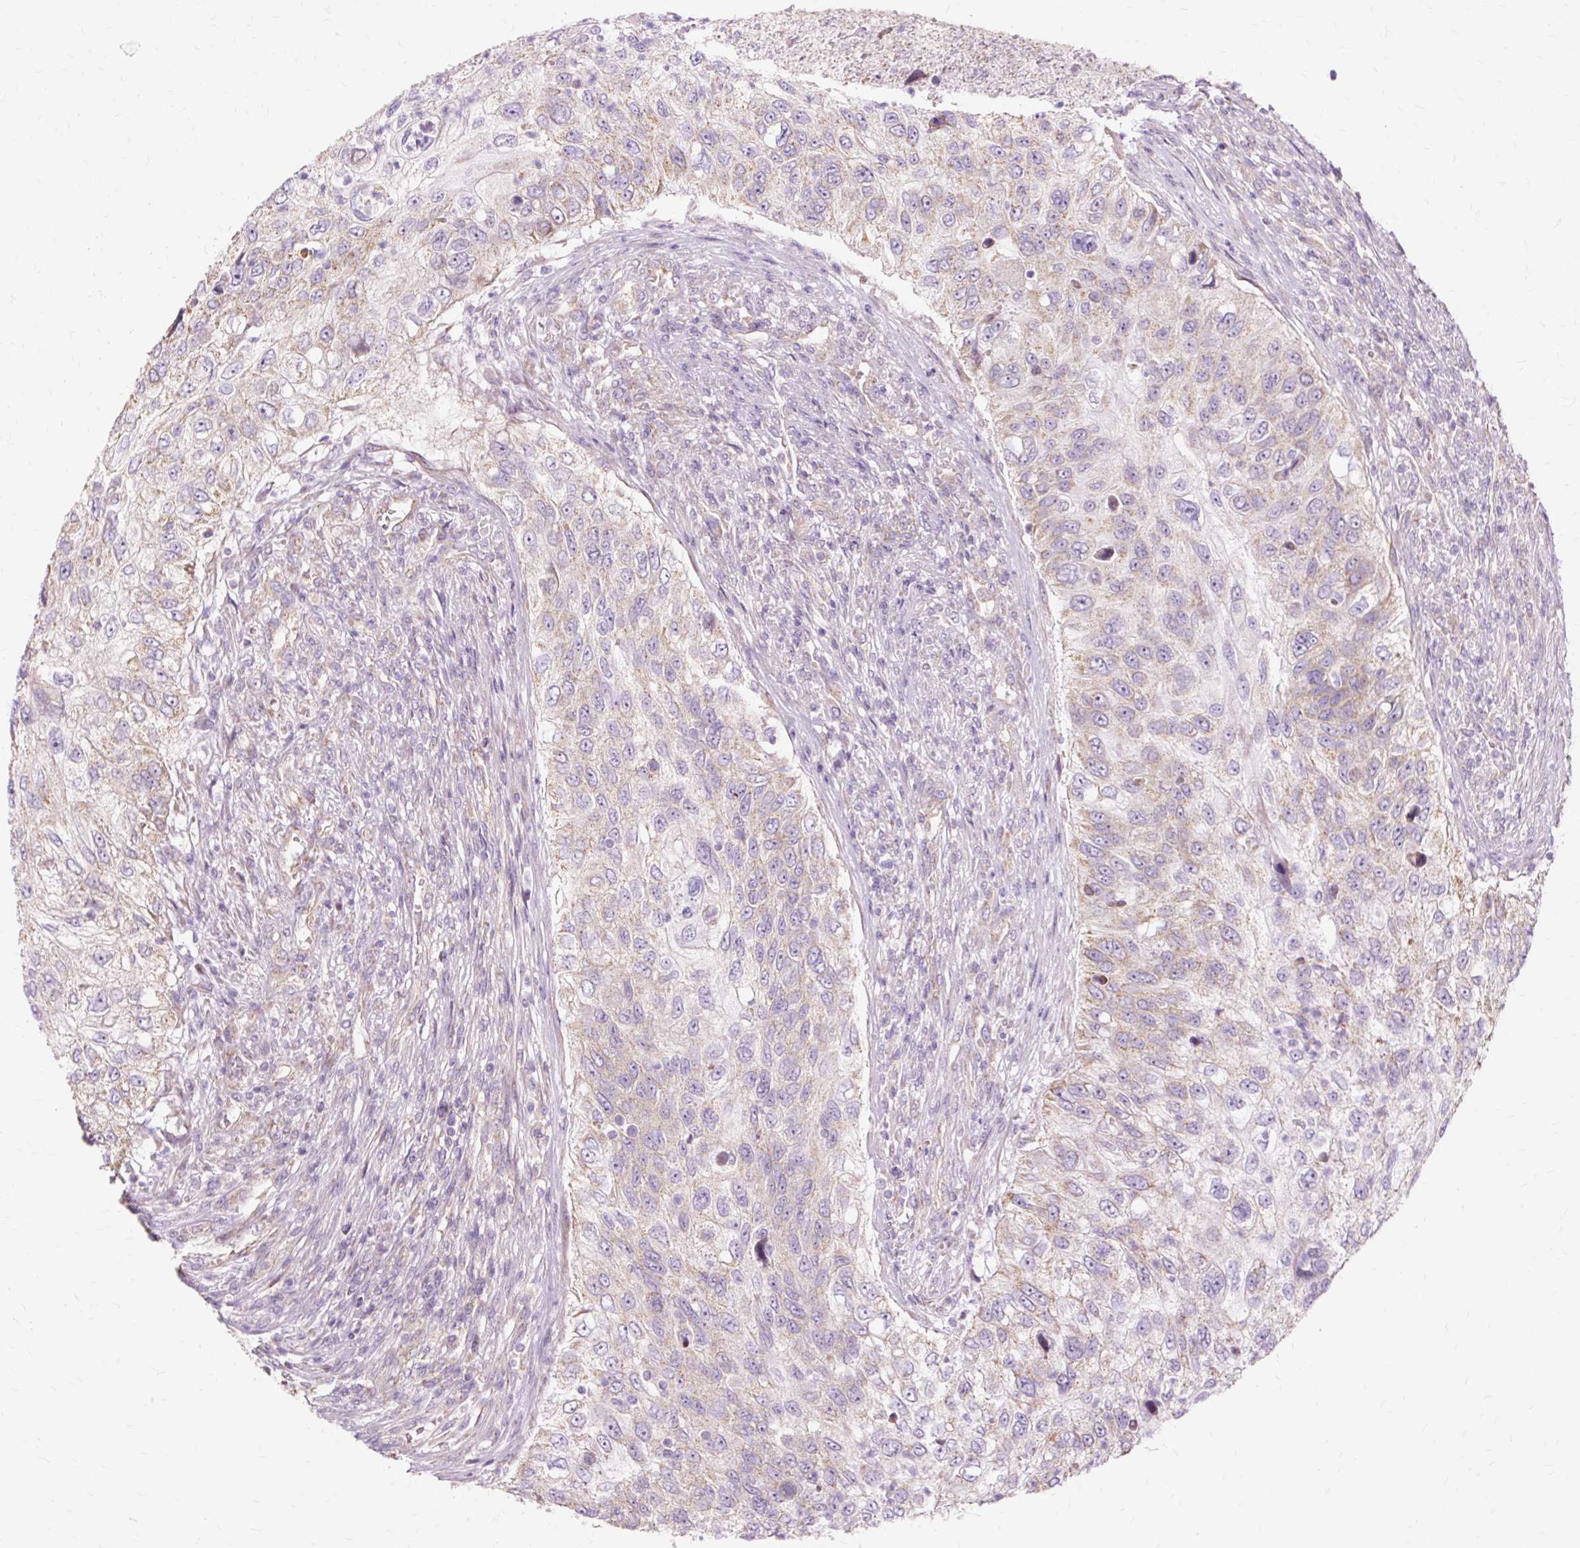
{"staining": {"intensity": "weak", "quantity": ">75%", "location": "cytoplasmic/membranous"}, "tissue": "urothelial cancer", "cell_type": "Tumor cells", "image_type": "cancer", "snomed": [{"axis": "morphology", "description": "Urothelial carcinoma, High grade"}, {"axis": "topography", "description": "Urinary bladder"}], "caption": "IHC histopathology image of neoplastic tissue: human high-grade urothelial carcinoma stained using IHC shows low levels of weak protein expression localized specifically in the cytoplasmic/membranous of tumor cells, appearing as a cytoplasmic/membranous brown color.", "gene": "PDZD2", "patient": {"sex": "female", "age": 60}}